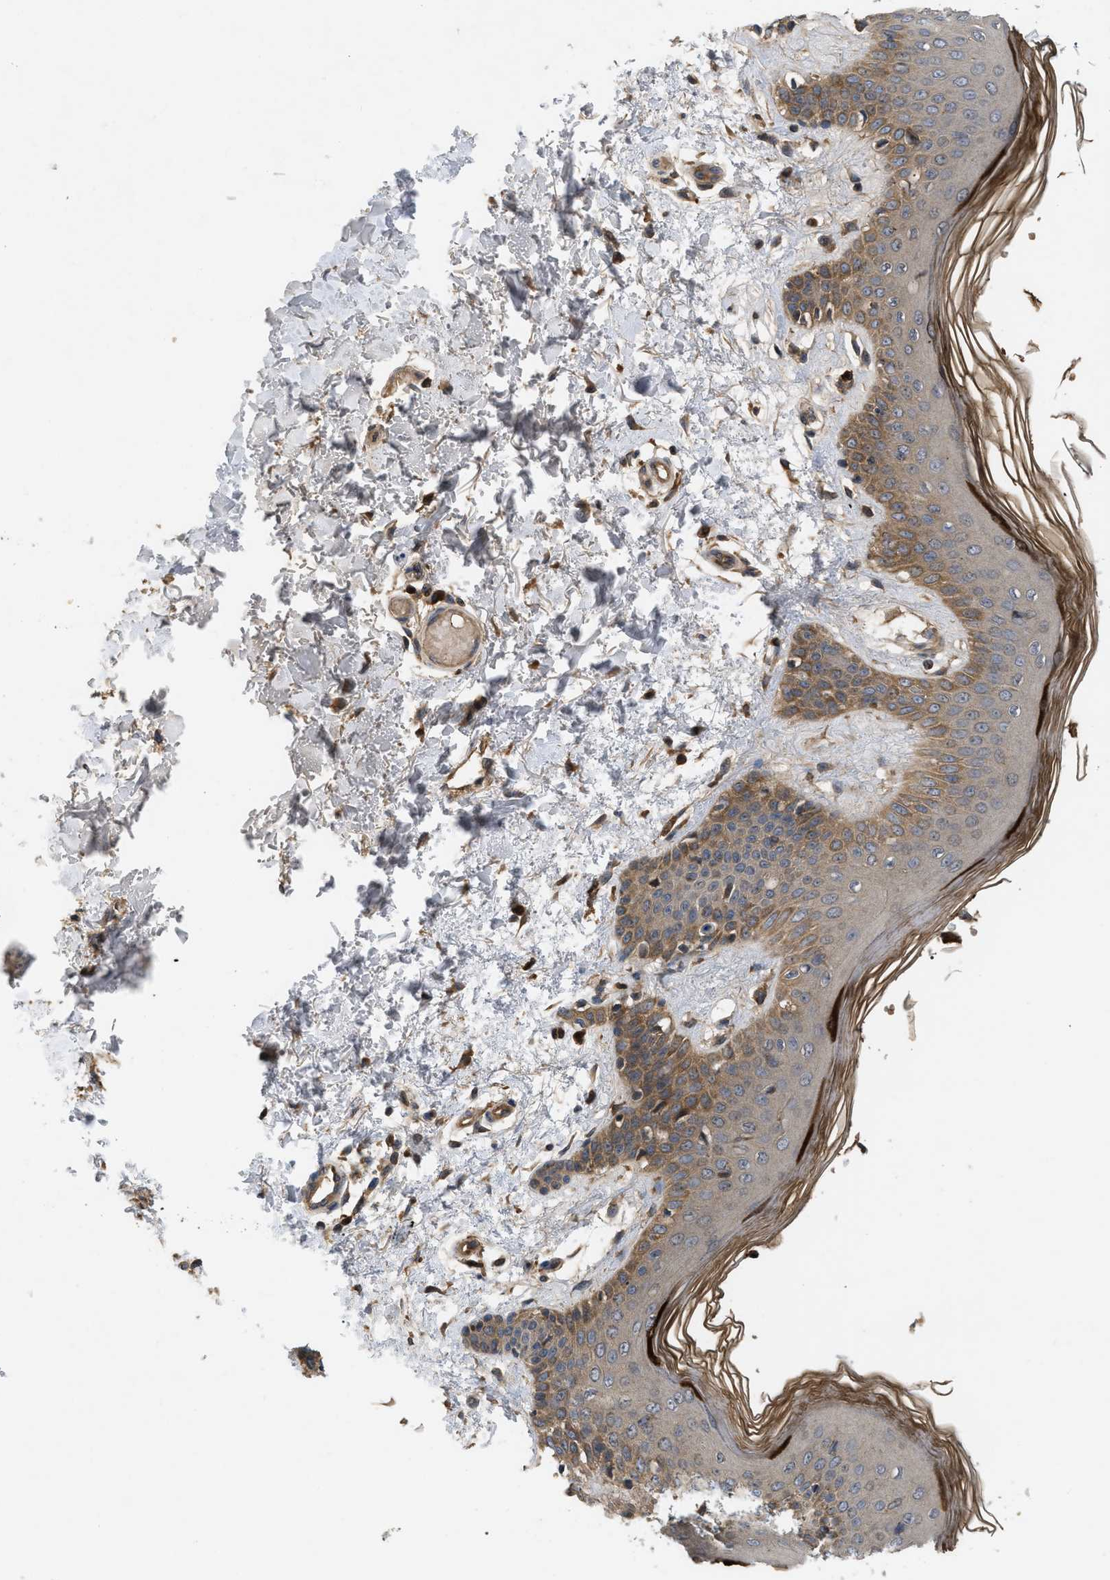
{"staining": {"intensity": "weak", "quantity": ">75%", "location": "cytoplasmic/membranous"}, "tissue": "skin", "cell_type": "Fibroblasts", "image_type": "normal", "snomed": [{"axis": "morphology", "description": "Normal tissue, NOS"}, {"axis": "topography", "description": "Skin"}], "caption": "Human skin stained with a brown dye shows weak cytoplasmic/membranous positive staining in about >75% of fibroblasts.", "gene": "RAB2A", "patient": {"sex": "male", "age": 53}}